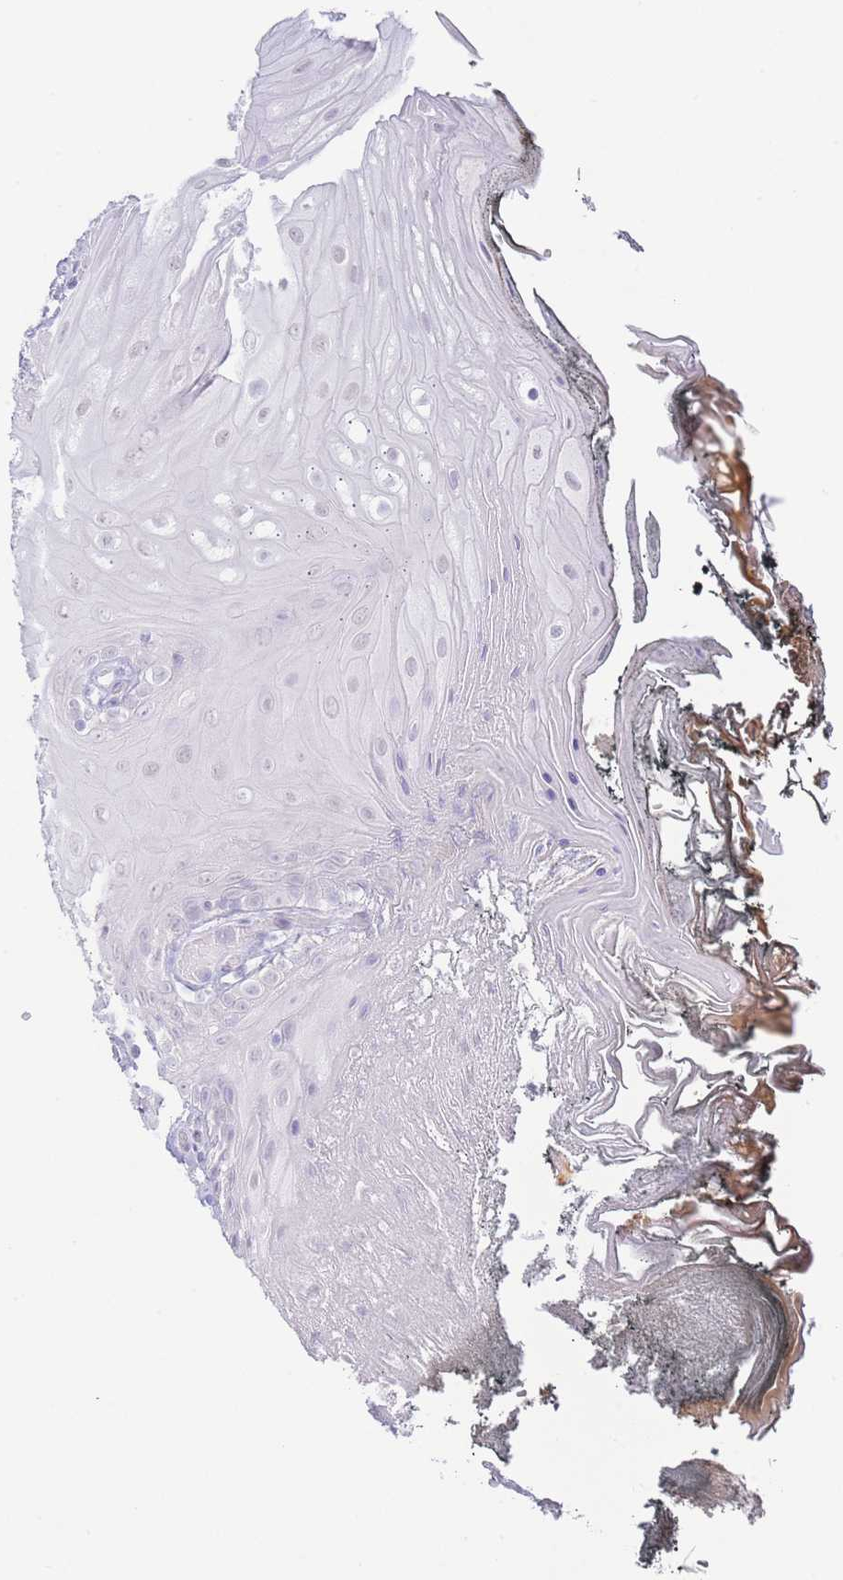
{"staining": {"intensity": "negative", "quantity": "none", "location": "none"}, "tissue": "oral mucosa", "cell_type": "Squamous epithelial cells", "image_type": "normal", "snomed": [{"axis": "morphology", "description": "Normal tissue, NOS"}, {"axis": "morphology", "description": "Squamous cell carcinoma, NOS"}, {"axis": "topography", "description": "Oral tissue"}, {"axis": "topography", "description": "Head-Neck"}], "caption": "This is a image of immunohistochemistry (IHC) staining of unremarkable oral mucosa, which shows no expression in squamous epithelial cells.", "gene": "PKLR", "patient": {"sex": "female", "age": 81}}